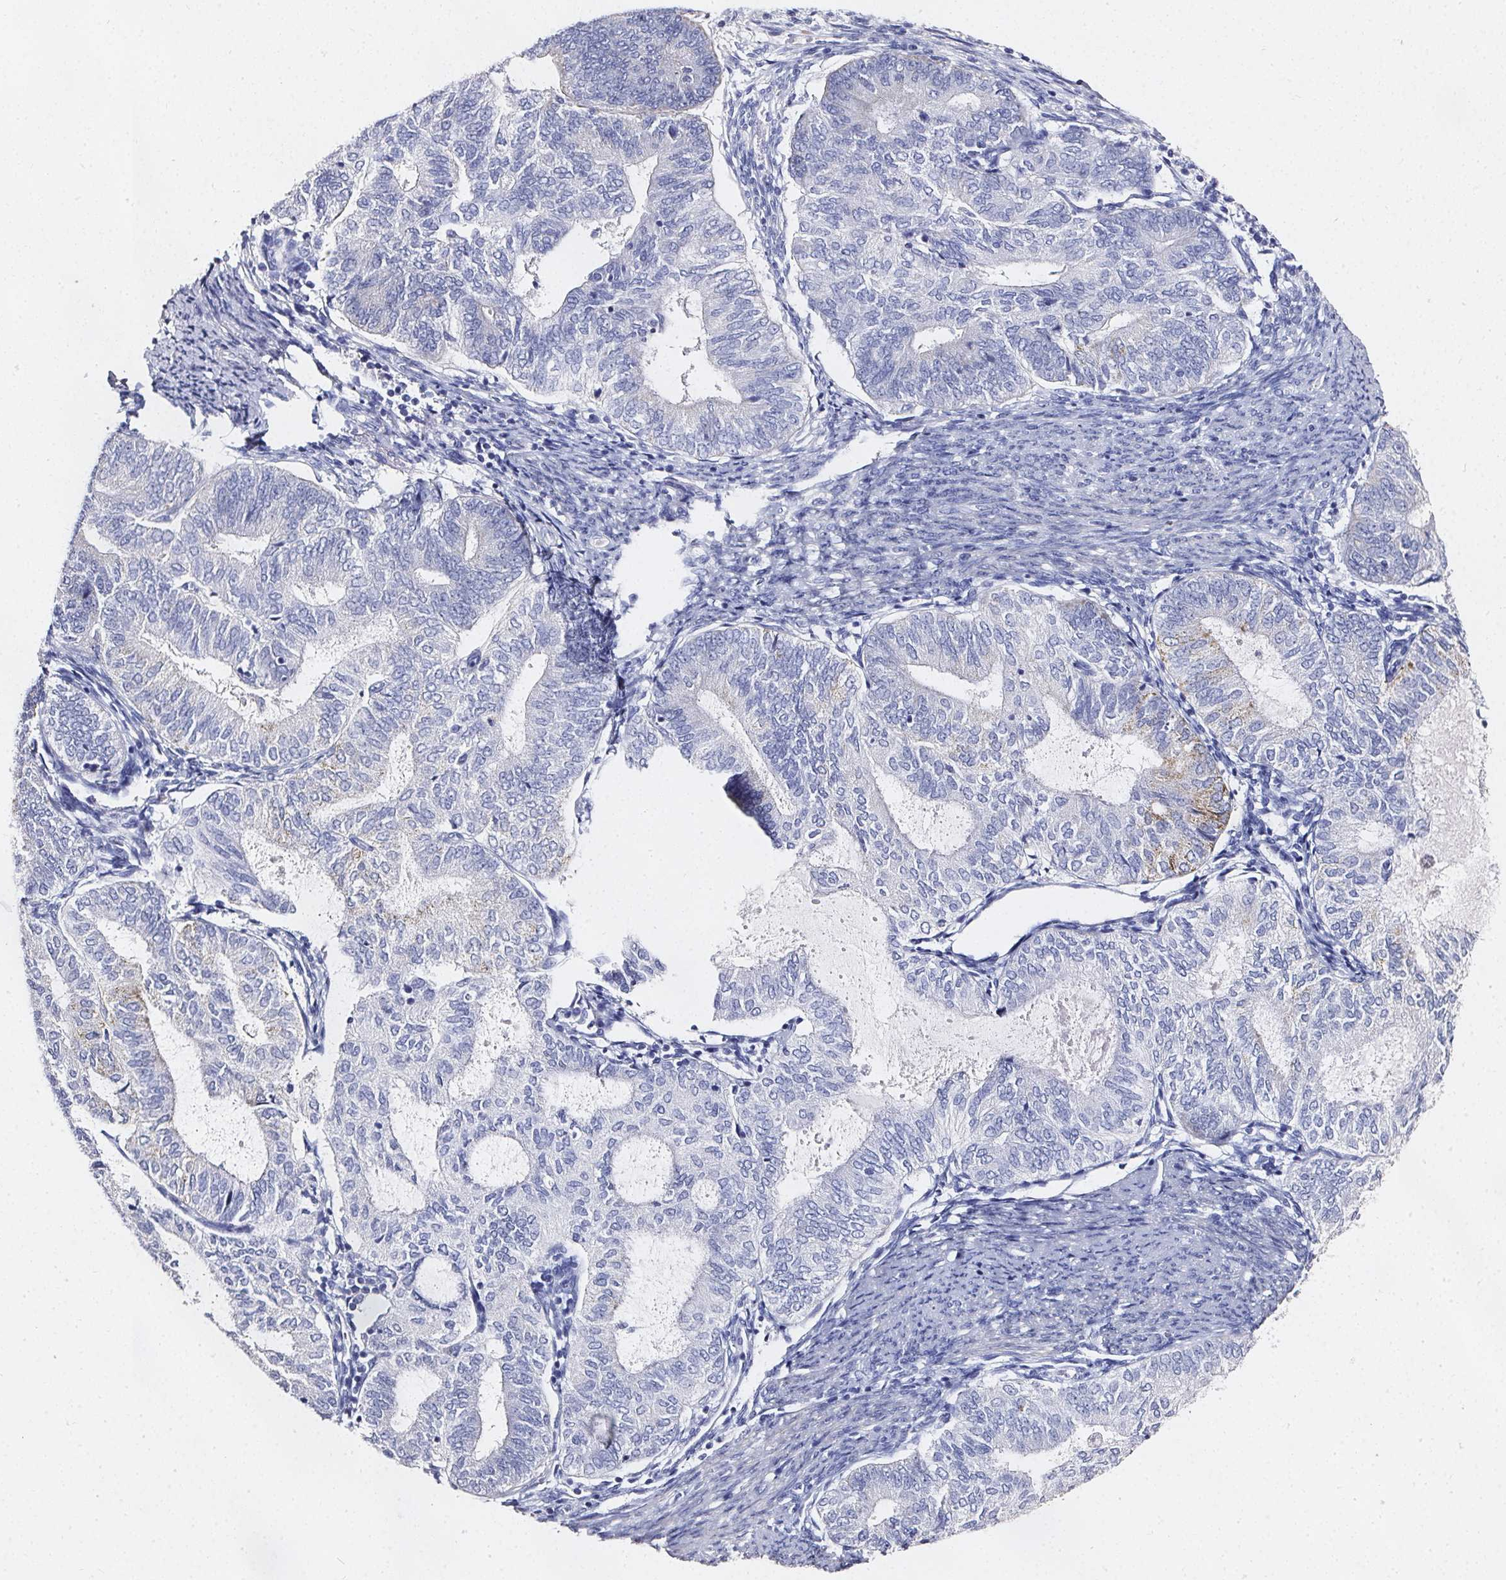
{"staining": {"intensity": "negative", "quantity": "none", "location": "none"}, "tissue": "endometrial cancer", "cell_type": "Tumor cells", "image_type": "cancer", "snomed": [{"axis": "morphology", "description": "Adenocarcinoma, NOS"}, {"axis": "topography", "description": "Endometrium"}], "caption": "This is an immunohistochemistry (IHC) histopathology image of endometrial adenocarcinoma. There is no expression in tumor cells.", "gene": "ELAVL2", "patient": {"sex": "female", "age": 65}}